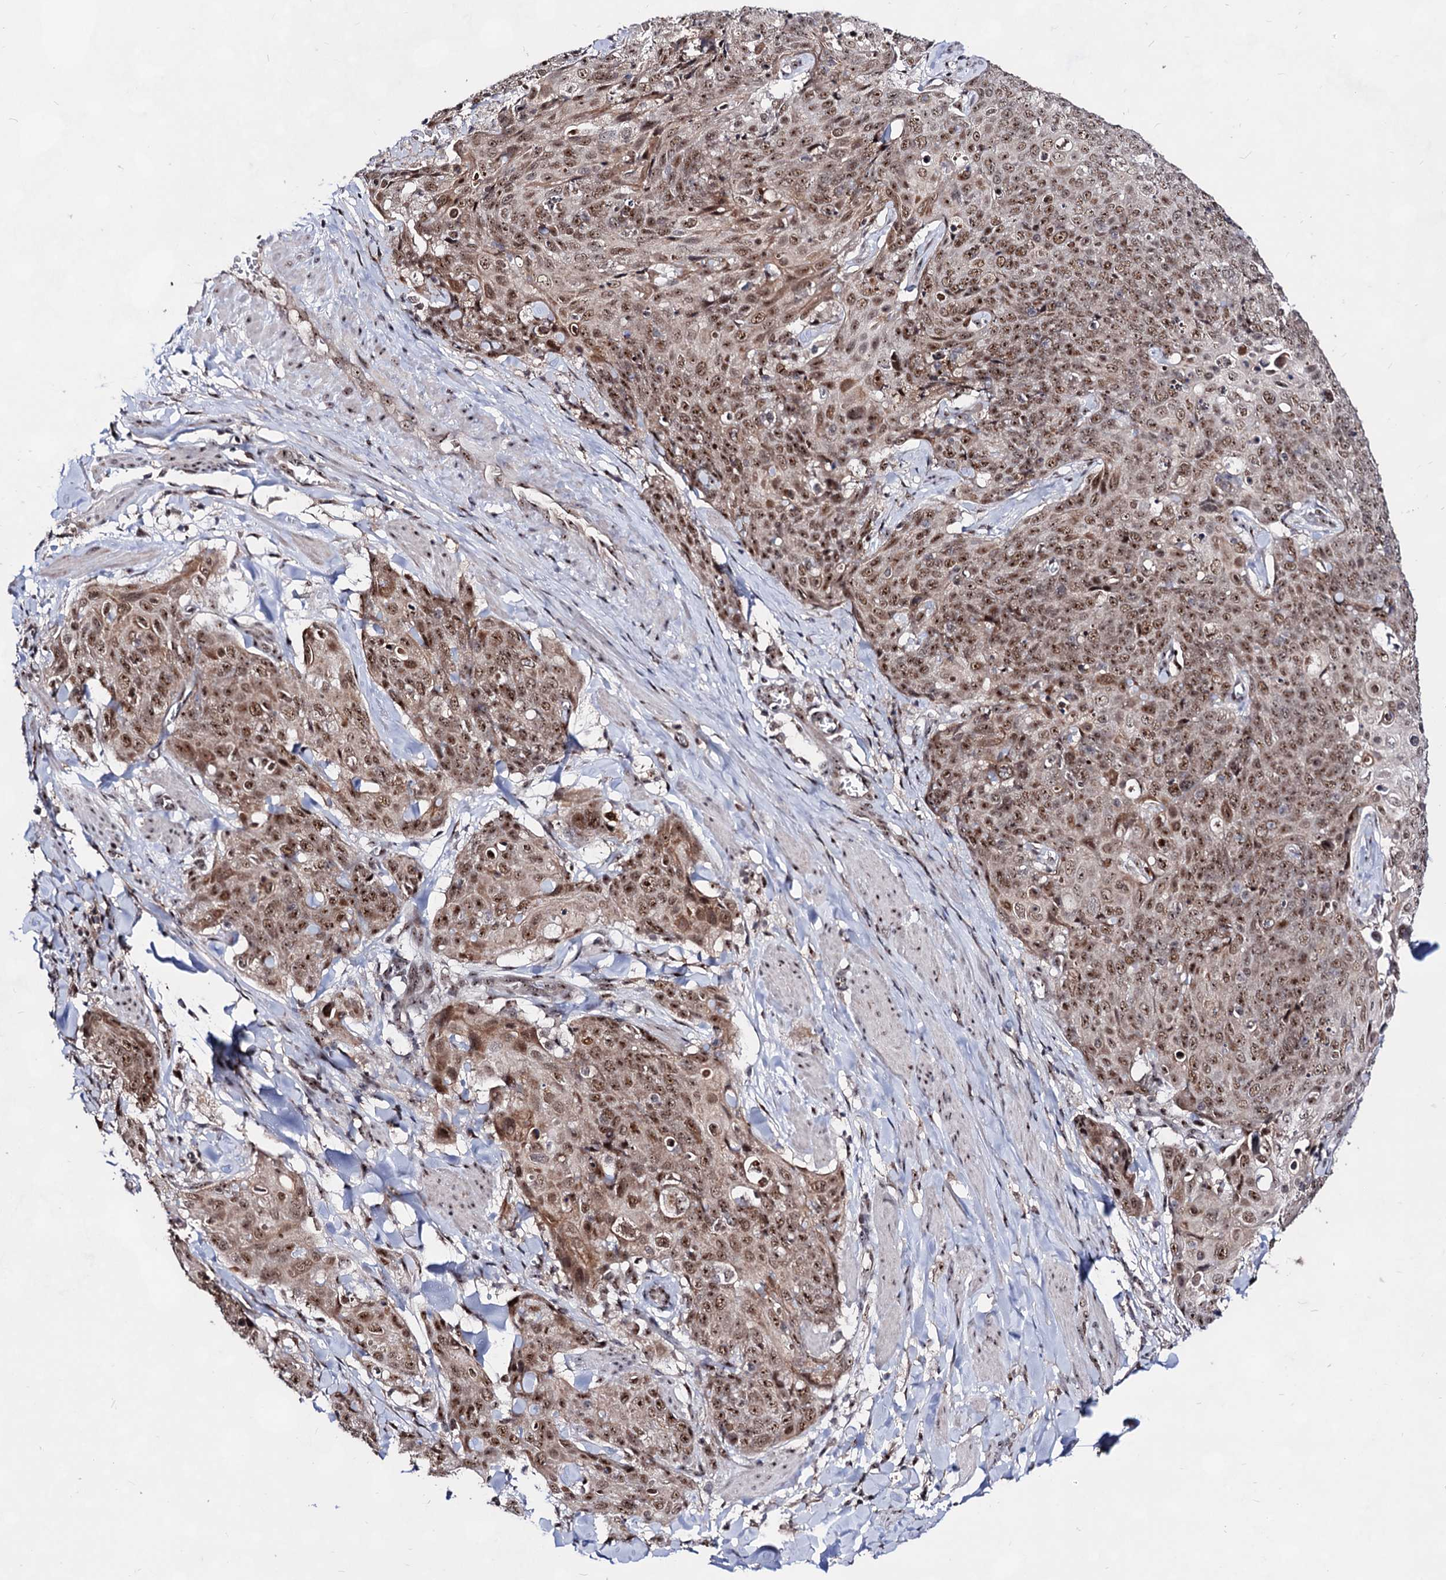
{"staining": {"intensity": "moderate", "quantity": ">75%", "location": "cytoplasmic/membranous,nuclear"}, "tissue": "skin cancer", "cell_type": "Tumor cells", "image_type": "cancer", "snomed": [{"axis": "morphology", "description": "Squamous cell carcinoma, NOS"}, {"axis": "topography", "description": "Skin"}, {"axis": "topography", "description": "Vulva"}], "caption": "Squamous cell carcinoma (skin) tissue reveals moderate cytoplasmic/membranous and nuclear staining in approximately >75% of tumor cells", "gene": "EXOSC10", "patient": {"sex": "female", "age": 85}}